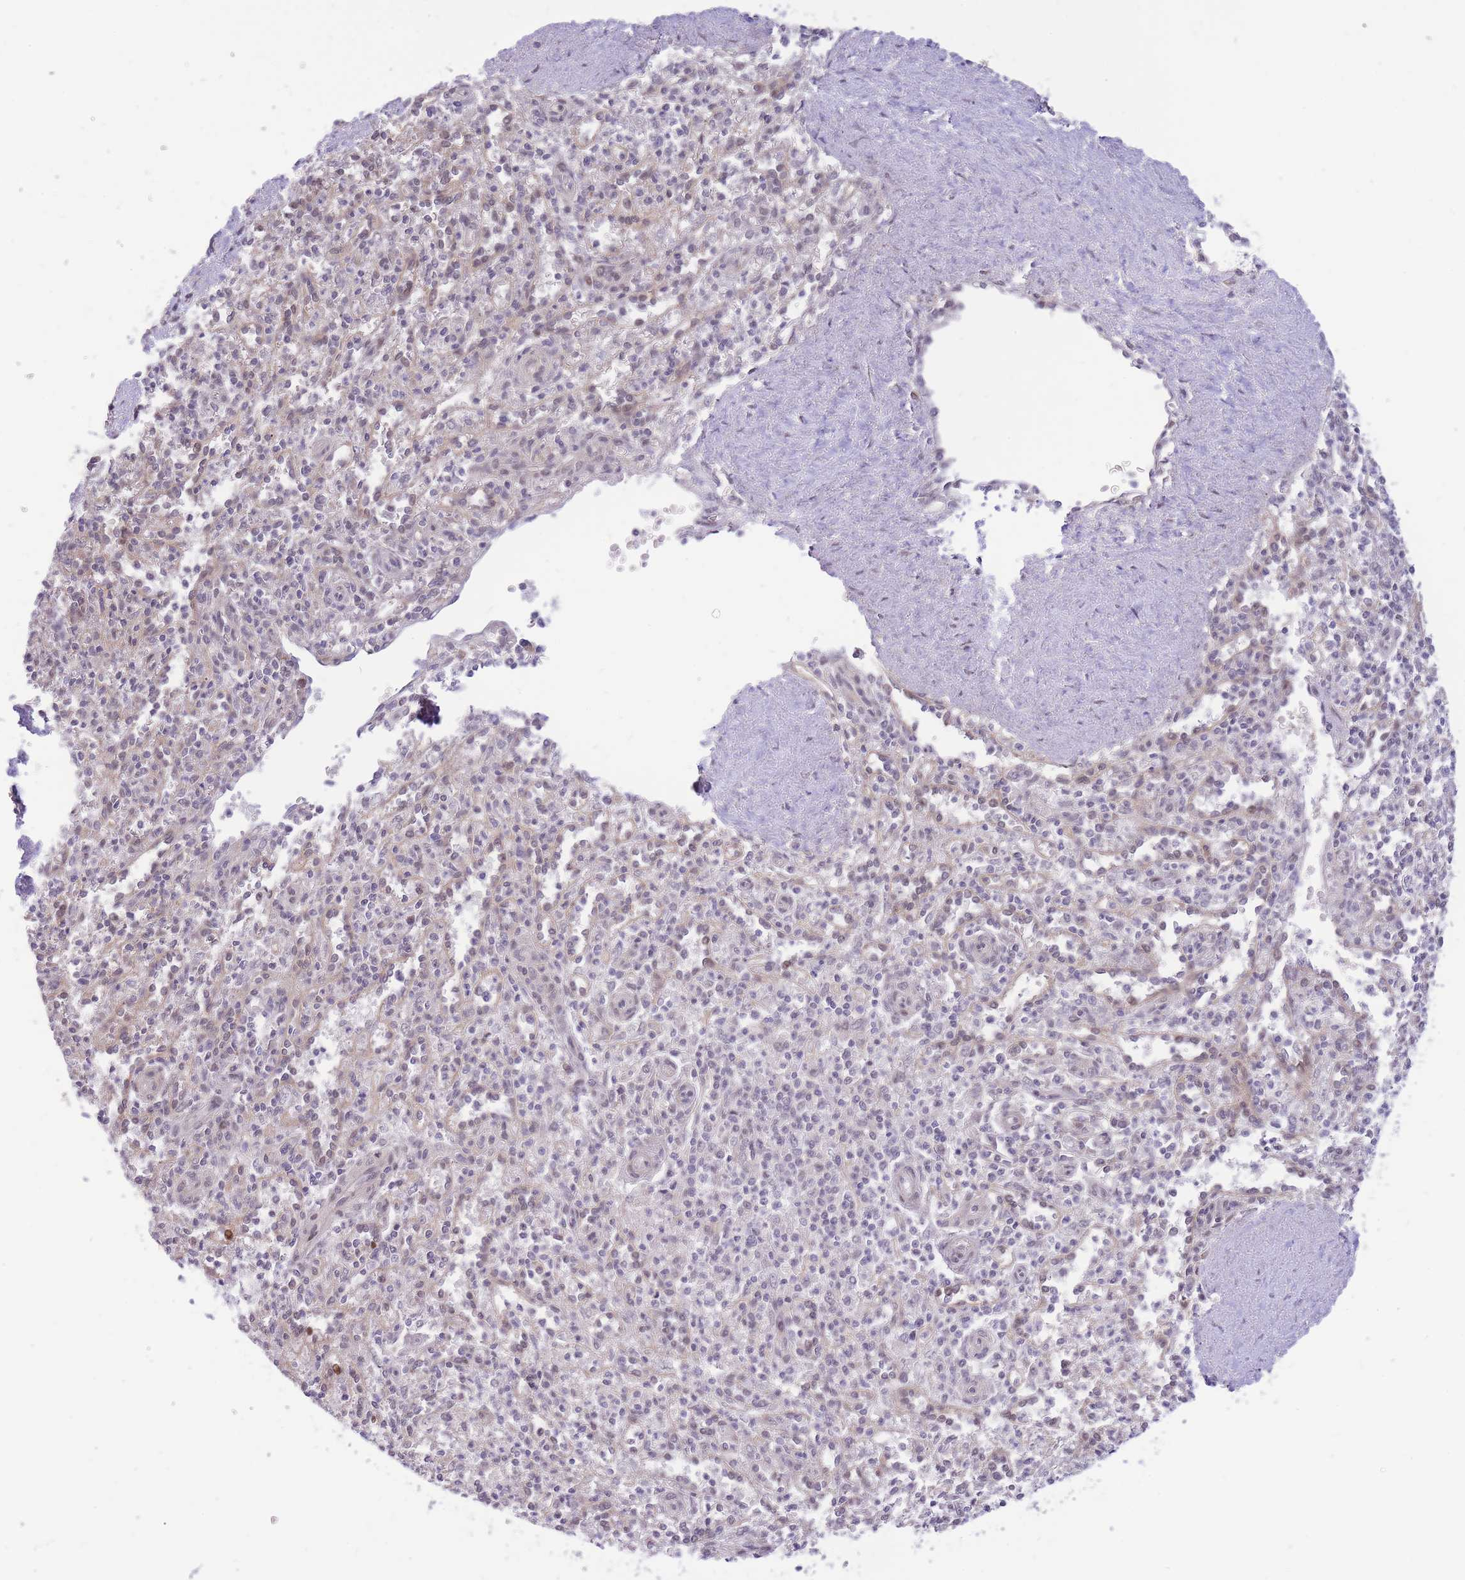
{"staining": {"intensity": "weak", "quantity": "<25%", "location": "nuclear"}, "tissue": "spleen", "cell_type": "Cells in red pulp", "image_type": "normal", "snomed": [{"axis": "morphology", "description": "Normal tissue, NOS"}, {"axis": "topography", "description": "Spleen"}], "caption": "High magnification brightfield microscopy of unremarkable spleen stained with DAB (brown) and counterstained with hematoxylin (blue): cells in red pulp show no significant expression.", "gene": "MINDY2", "patient": {"sex": "female", "age": 70}}